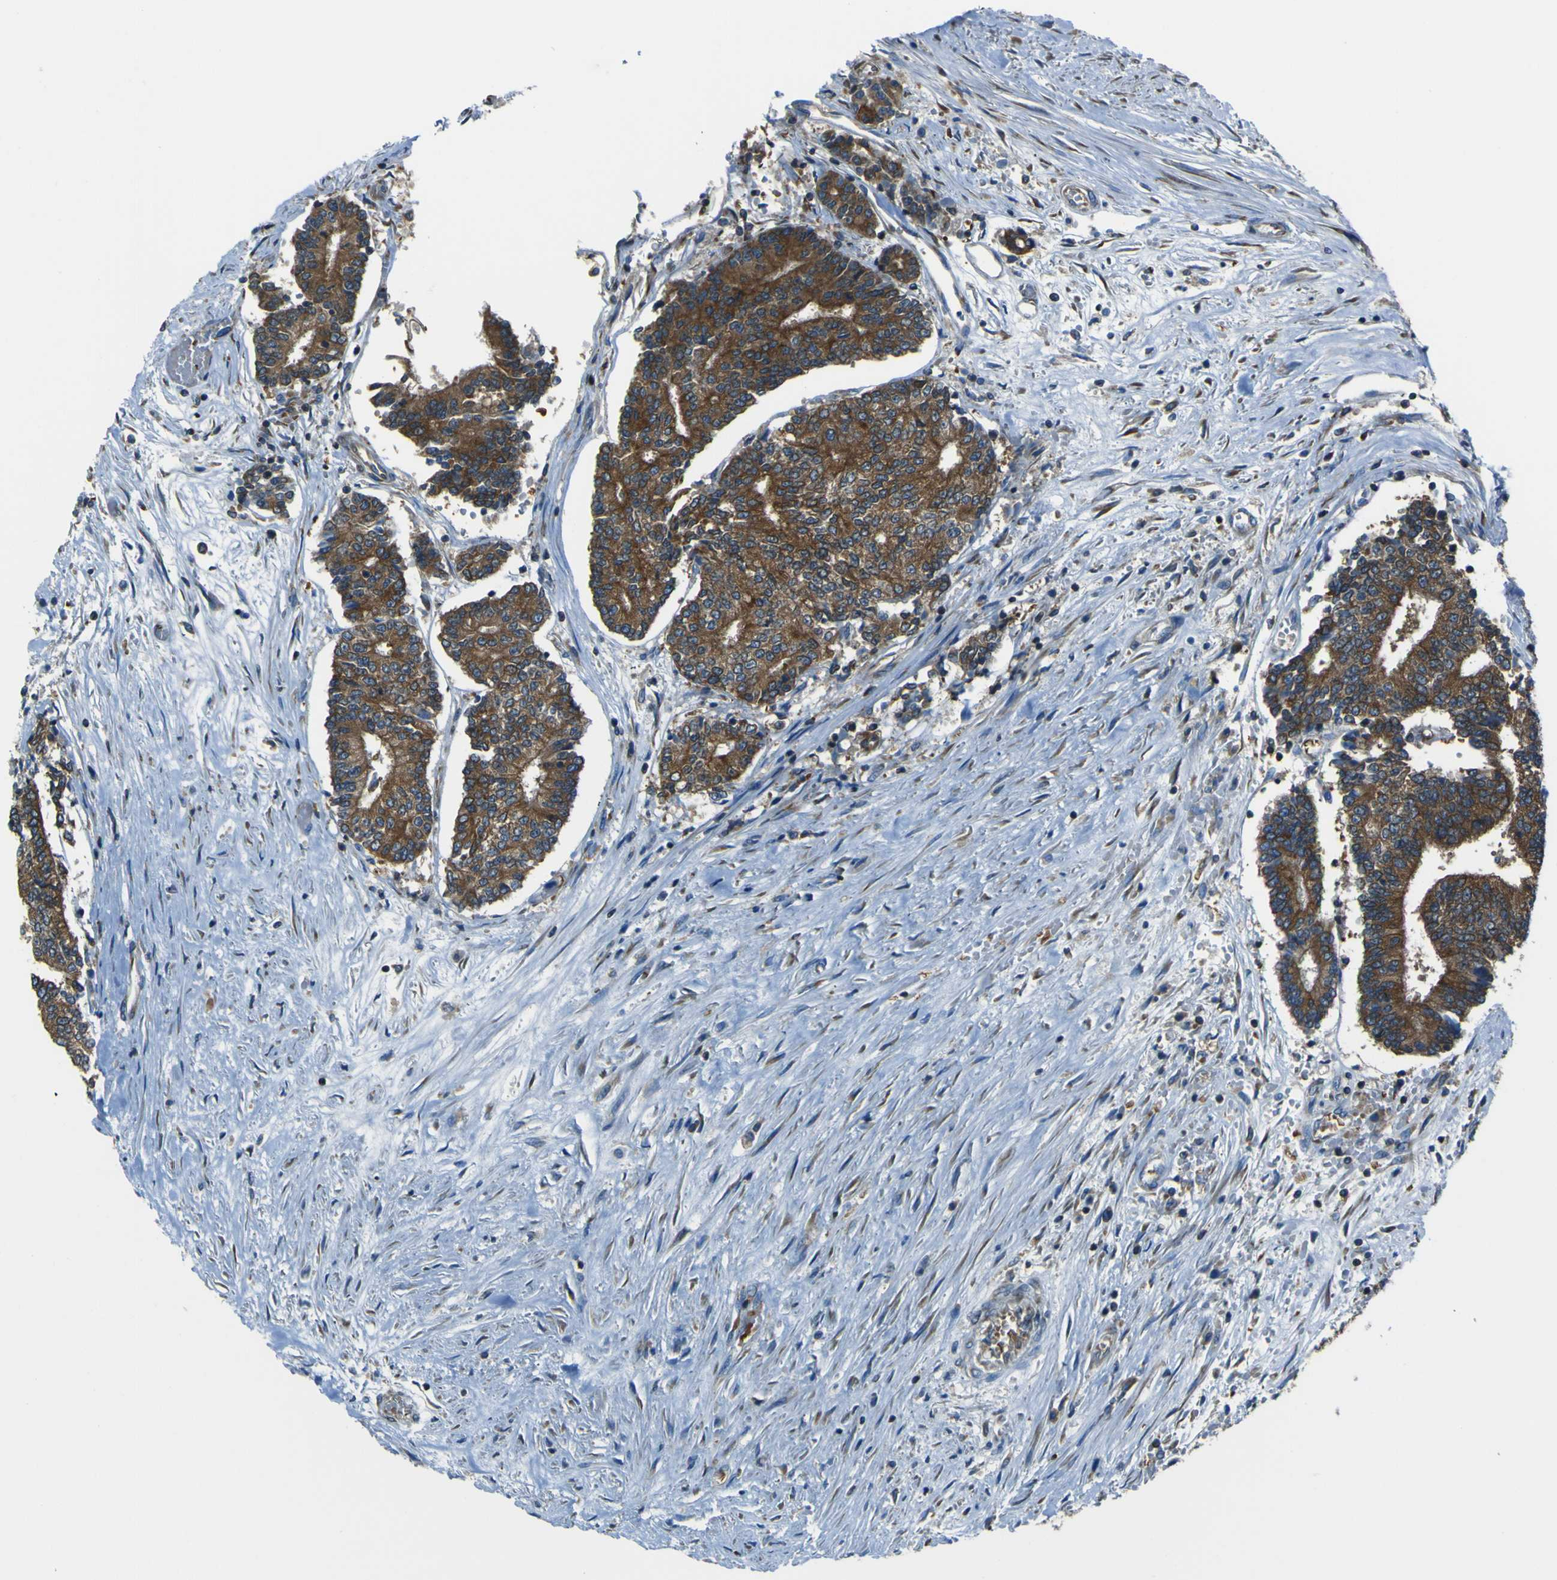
{"staining": {"intensity": "strong", "quantity": ">75%", "location": "cytoplasmic/membranous"}, "tissue": "prostate cancer", "cell_type": "Tumor cells", "image_type": "cancer", "snomed": [{"axis": "morphology", "description": "Normal tissue, NOS"}, {"axis": "morphology", "description": "Adenocarcinoma, High grade"}, {"axis": "topography", "description": "Prostate"}, {"axis": "topography", "description": "Seminal veicle"}], "caption": "There is high levels of strong cytoplasmic/membranous positivity in tumor cells of prostate cancer, as demonstrated by immunohistochemical staining (brown color).", "gene": "STIM1", "patient": {"sex": "male", "age": 55}}